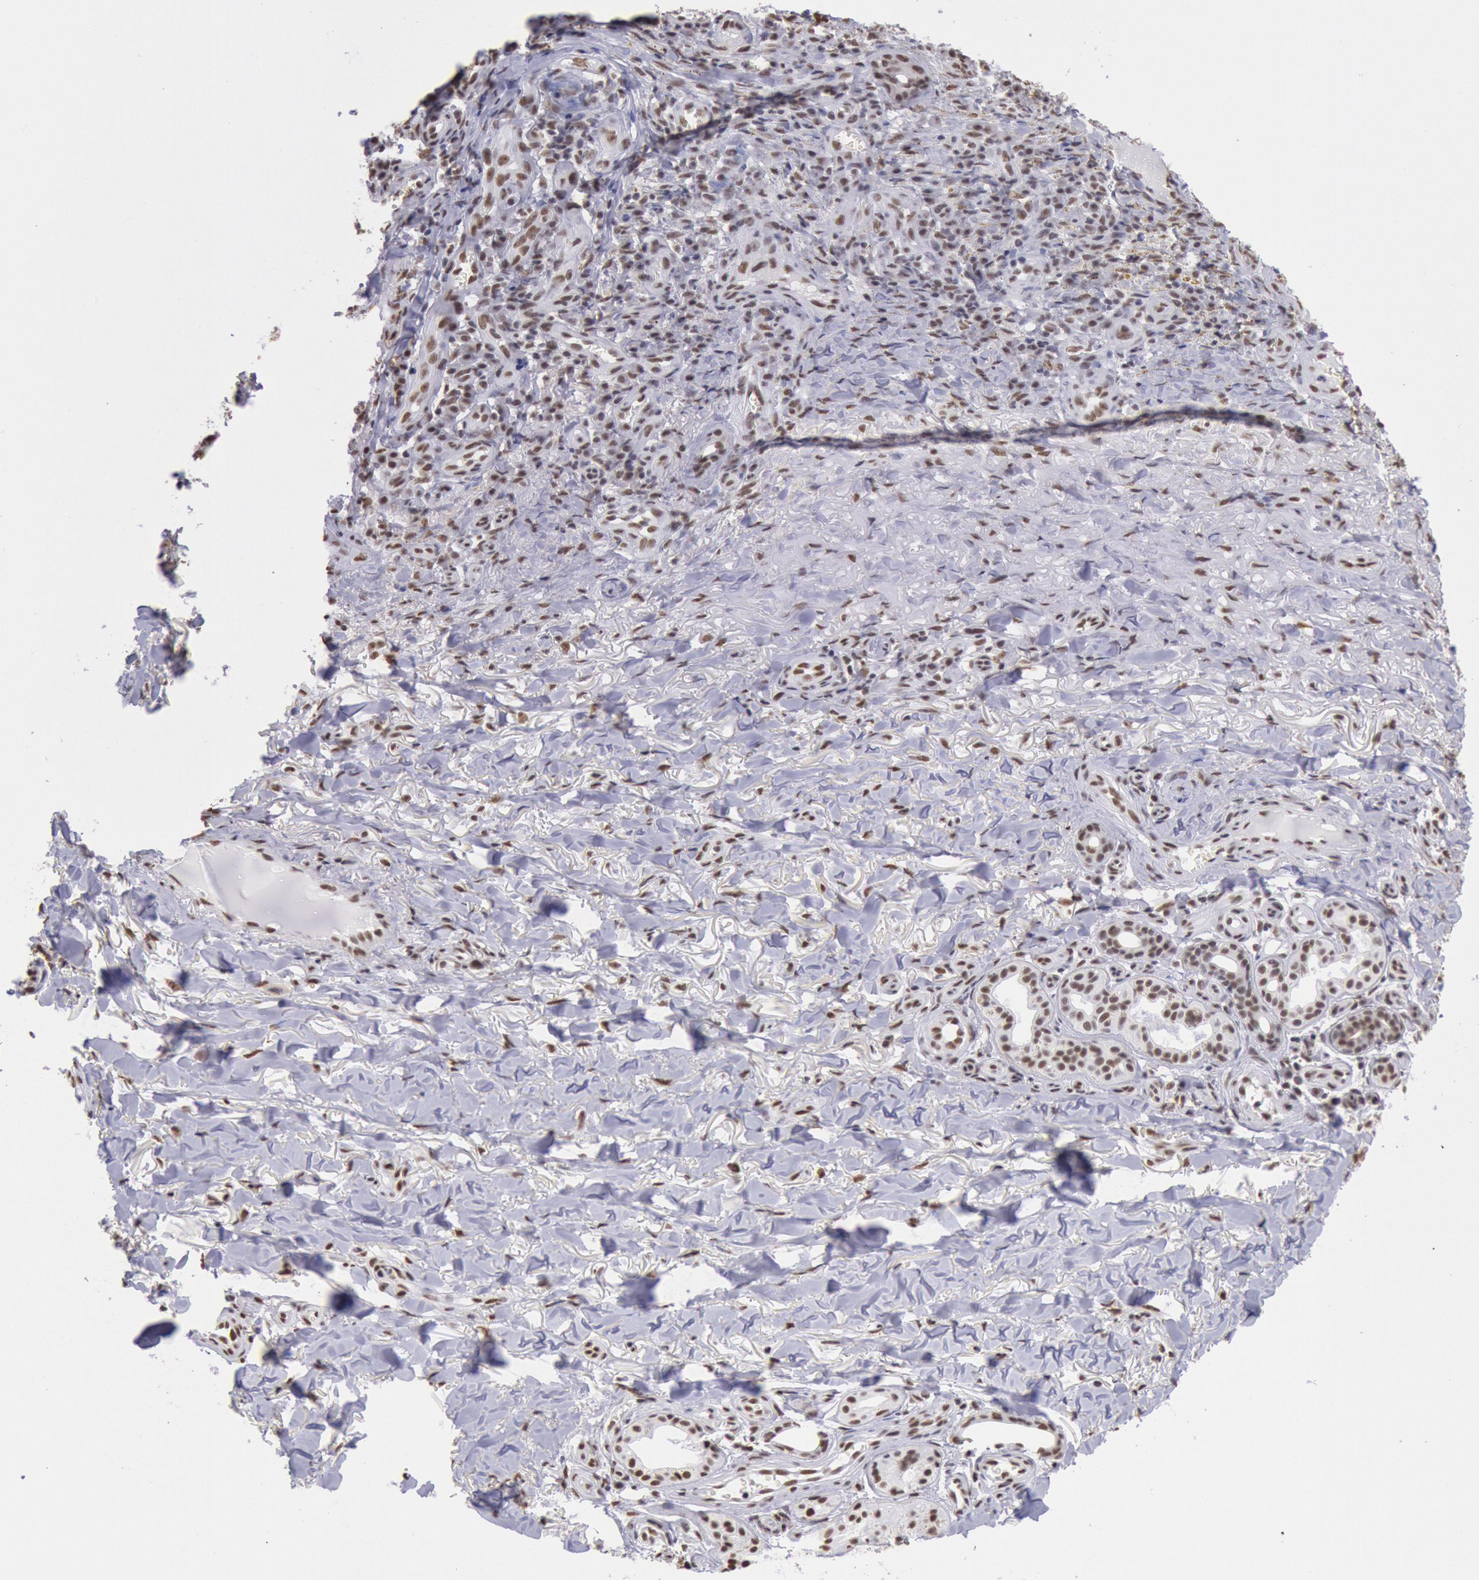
{"staining": {"intensity": "moderate", "quantity": ">75%", "location": "nuclear"}, "tissue": "skin cancer", "cell_type": "Tumor cells", "image_type": "cancer", "snomed": [{"axis": "morphology", "description": "Basal cell carcinoma"}, {"axis": "topography", "description": "Skin"}], "caption": "Skin basal cell carcinoma stained with IHC displays moderate nuclear staining in about >75% of tumor cells.", "gene": "SNRPD3", "patient": {"sex": "male", "age": 81}}